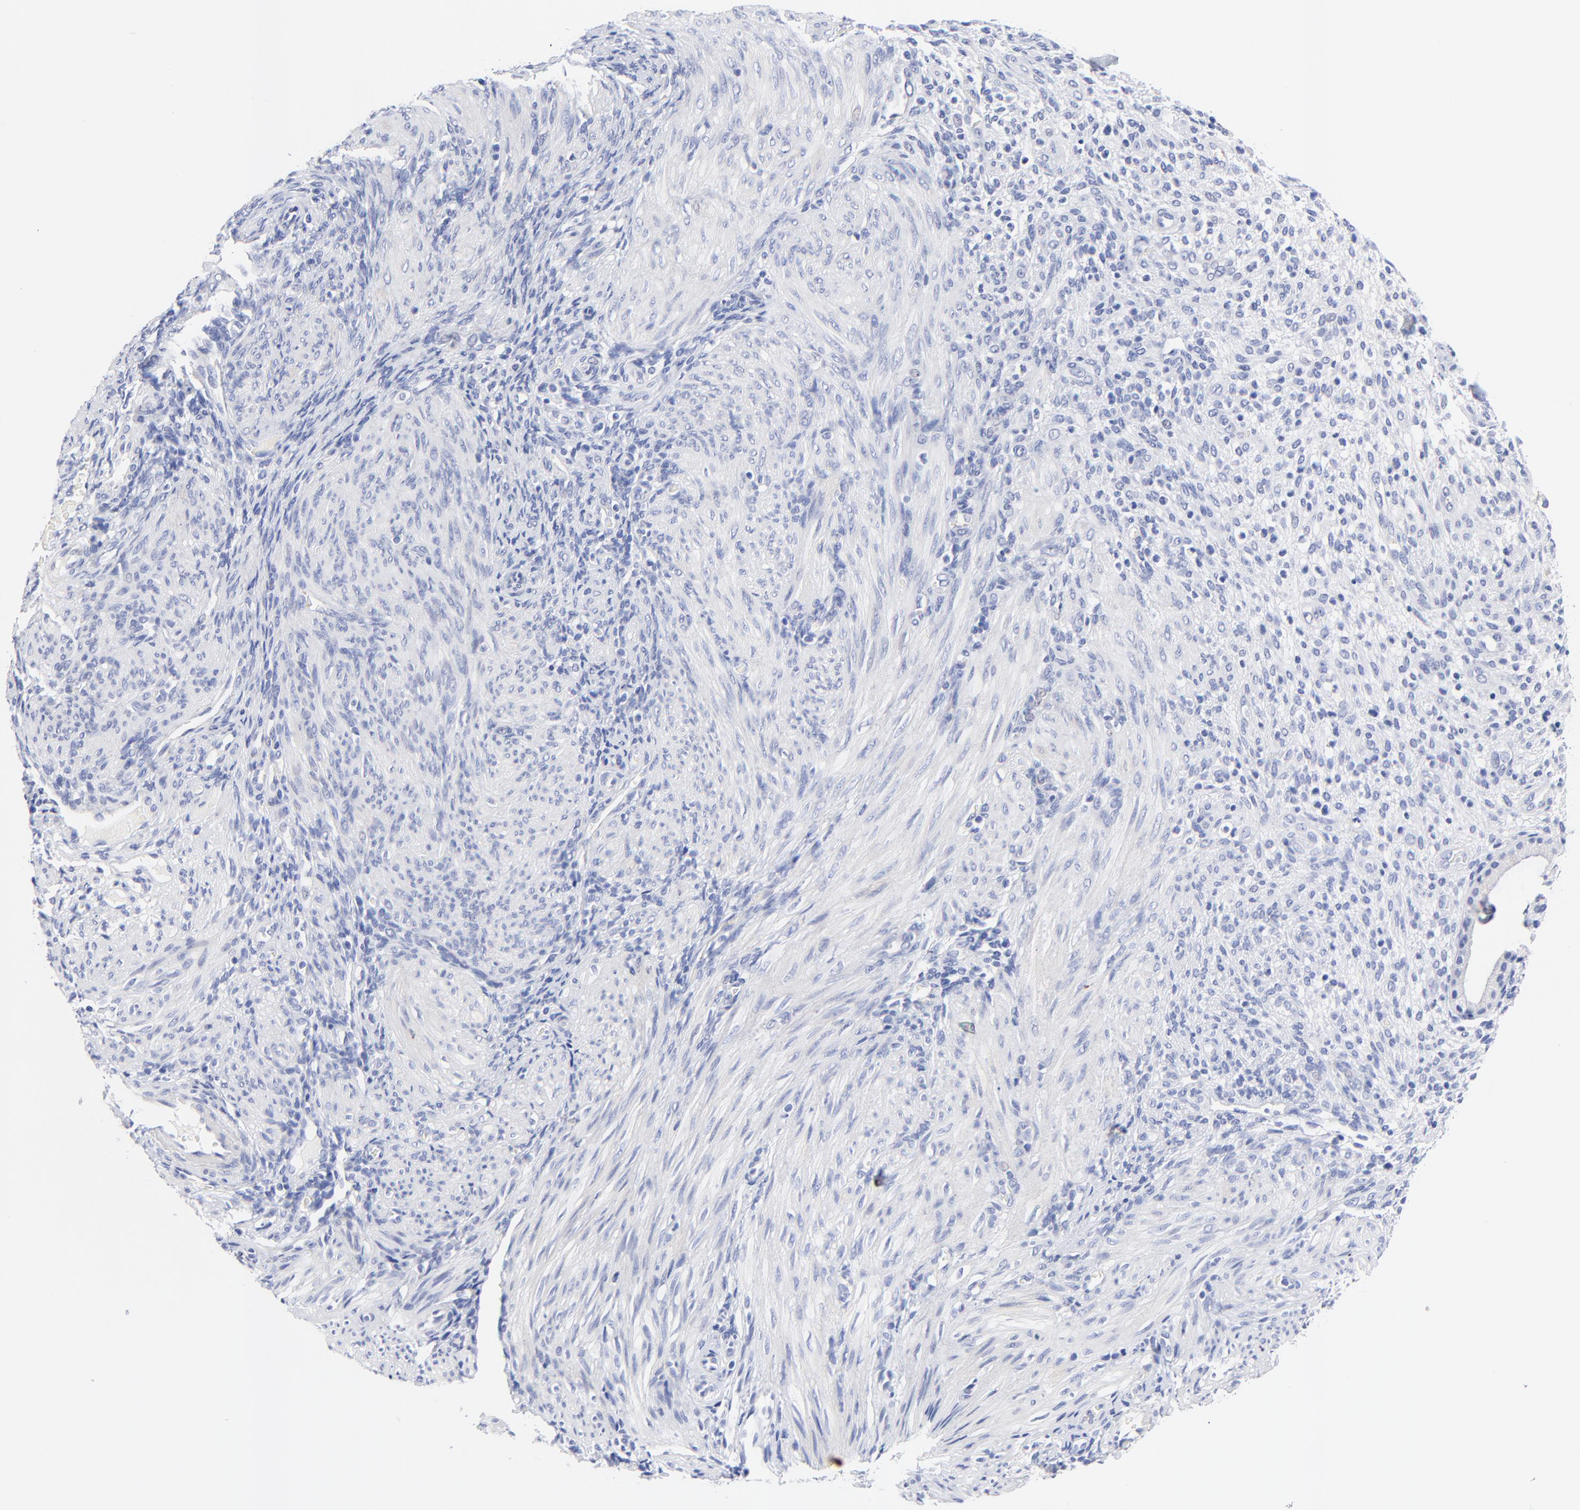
{"staining": {"intensity": "negative", "quantity": "none", "location": "none"}, "tissue": "endometrium", "cell_type": "Cells in endometrial stroma", "image_type": "normal", "snomed": [{"axis": "morphology", "description": "Normal tissue, NOS"}, {"axis": "topography", "description": "Endometrium"}], "caption": "Protein analysis of unremarkable endometrium reveals no significant positivity in cells in endometrial stroma. (Stains: DAB (3,3'-diaminobenzidine) immunohistochemistry (IHC) with hematoxylin counter stain, Microscopy: brightfield microscopy at high magnification).", "gene": "FAM117B", "patient": {"sex": "female", "age": 72}}